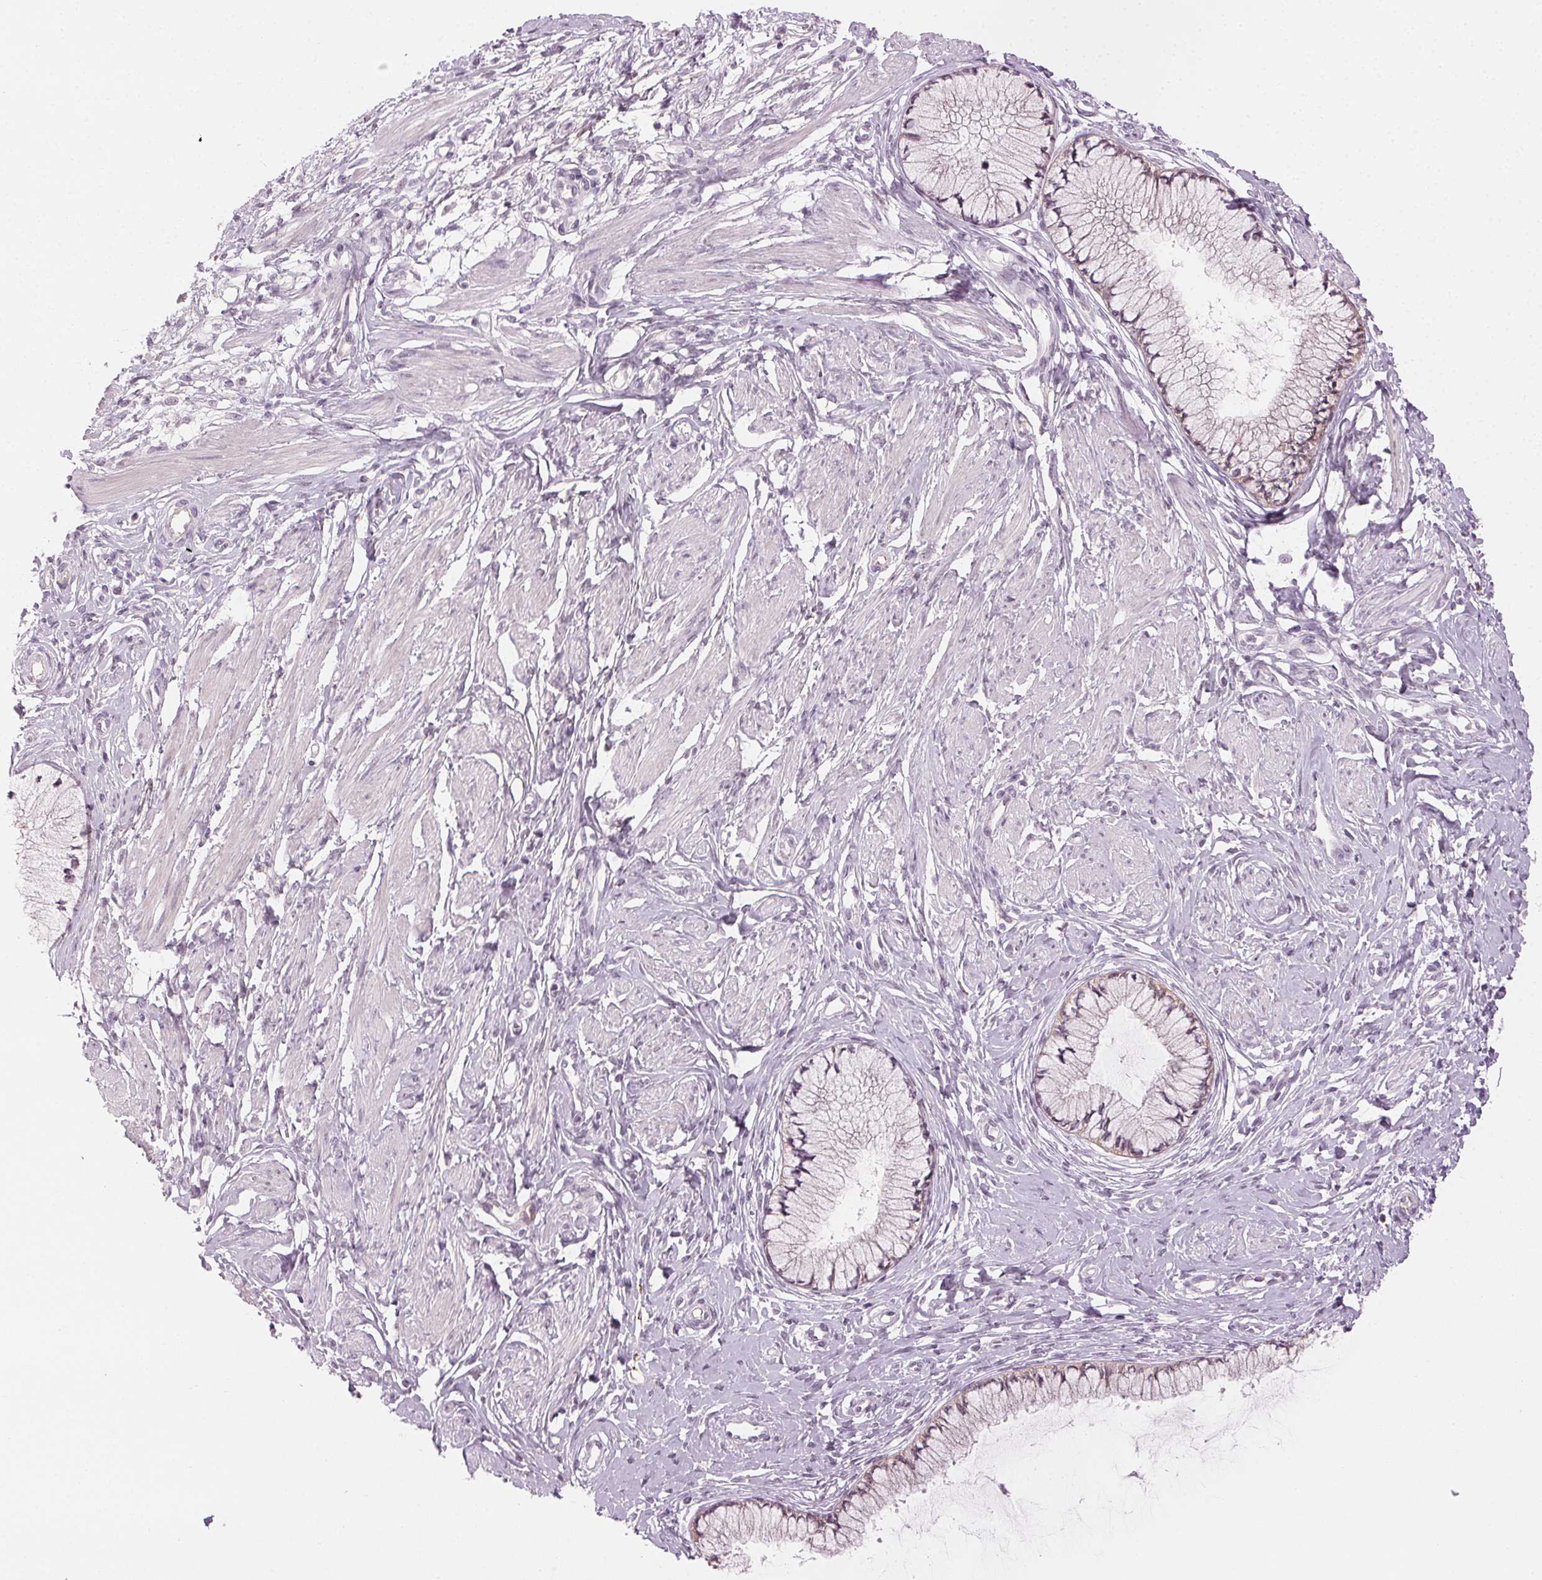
{"staining": {"intensity": "negative", "quantity": "none", "location": "none"}, "tissue": "cervix", "cell_type": "Glandular cells", "image_type": "normal", "snomed": [{"axis": "morphology", "description": "Normal tissue, NOS"}, {"axis": "topography", "description": "Cervix"}], "caption": "Immunohistochemical staining of normal cervix reveals no significant positivity in glandular cells.", "gene": "AIF1L", "patient": {"sex": "female", "age": 37}}